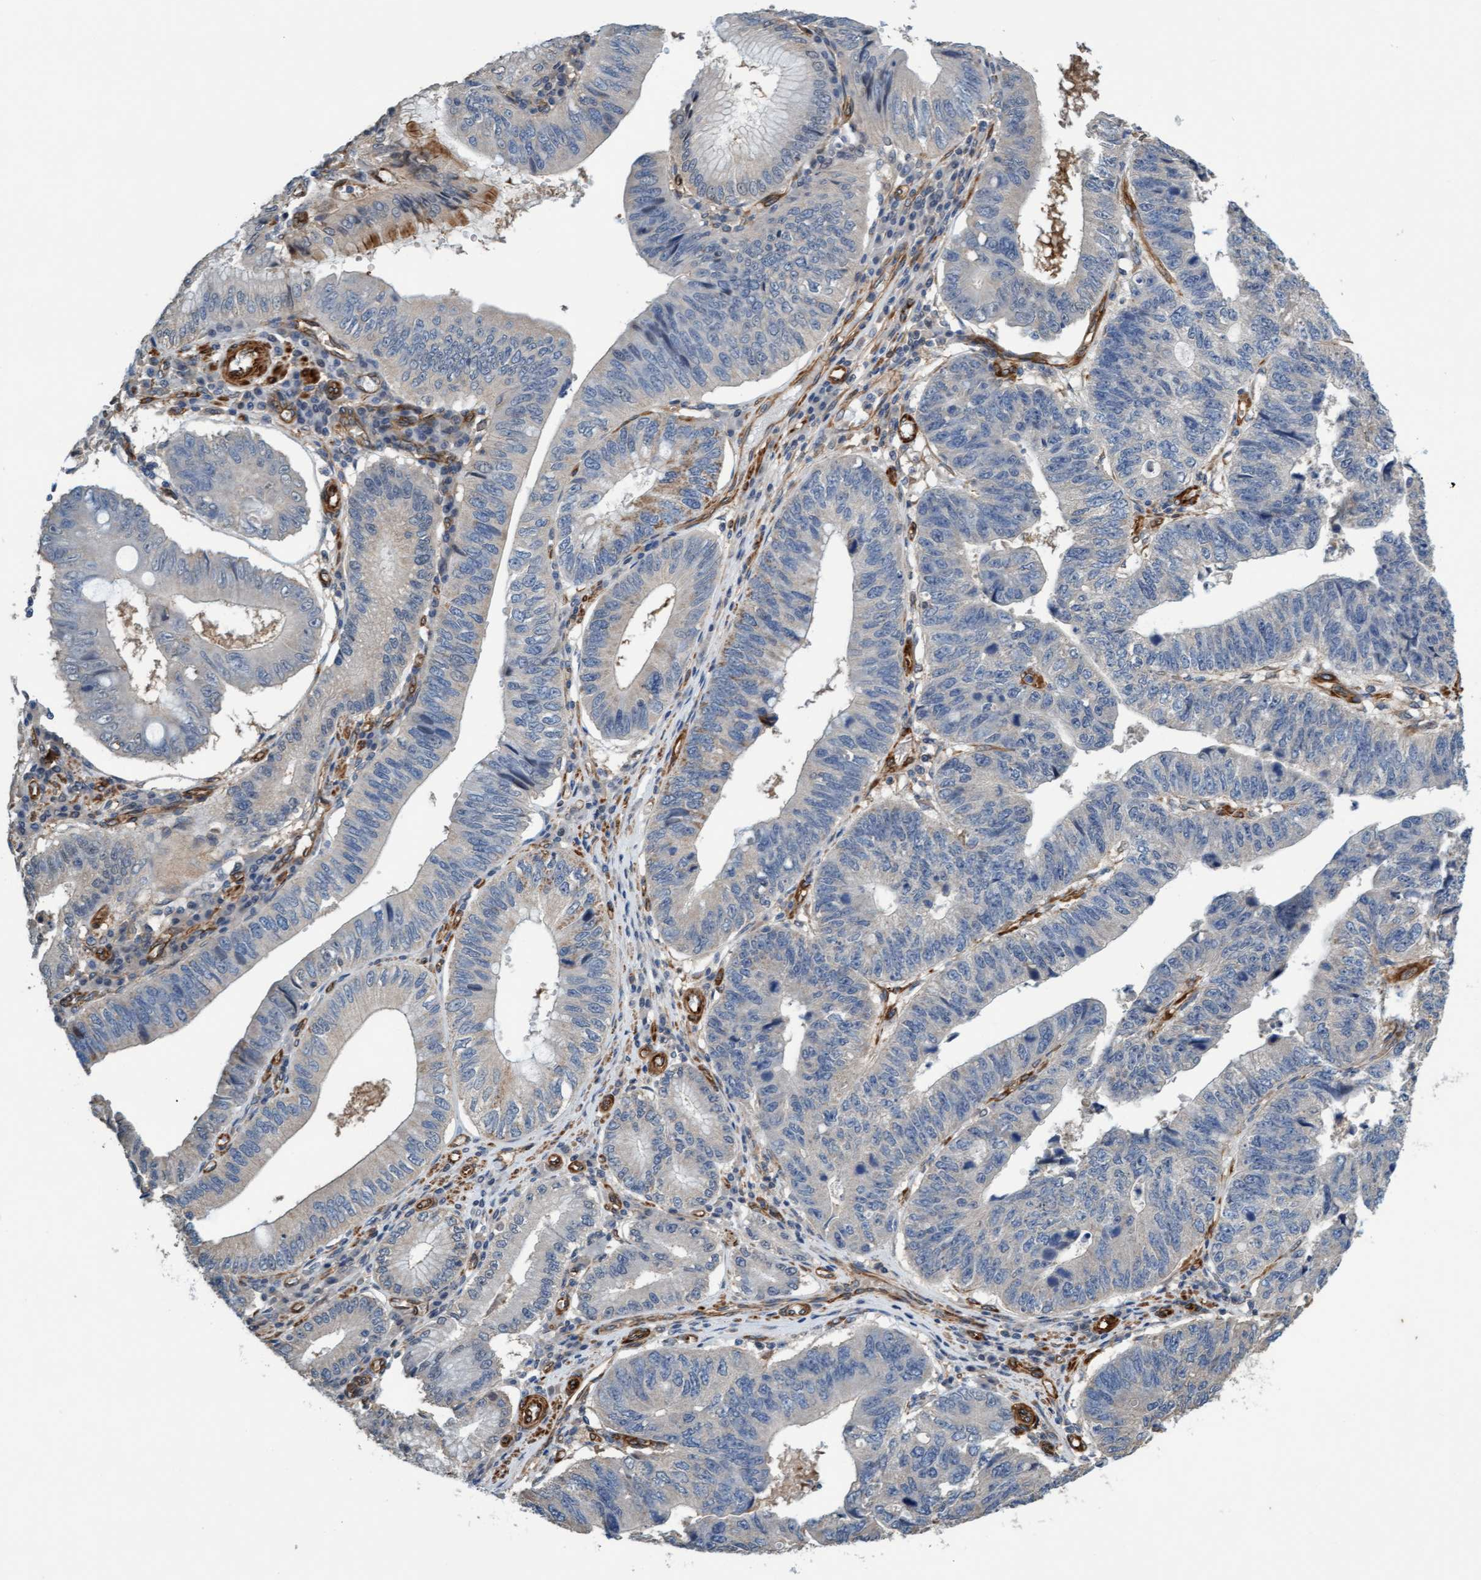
{"staining": {"intensity": "negative", "quantity": "none", "location": "none"}, "tissue": "stomach cancer", "cell_type": "Tumor cells", "image_type": "cancer", "snomed": [{"axis": "morphology", "description": "Adenocarcinoma, NOS"}, {"axis": "topography", "description": "Stomach"}], "caption": "Image shows no protein expression in tumor cells of stomach cancer tissue.", "gene": "FMNL3", "patient": {"sex": "male", "age": 59}}